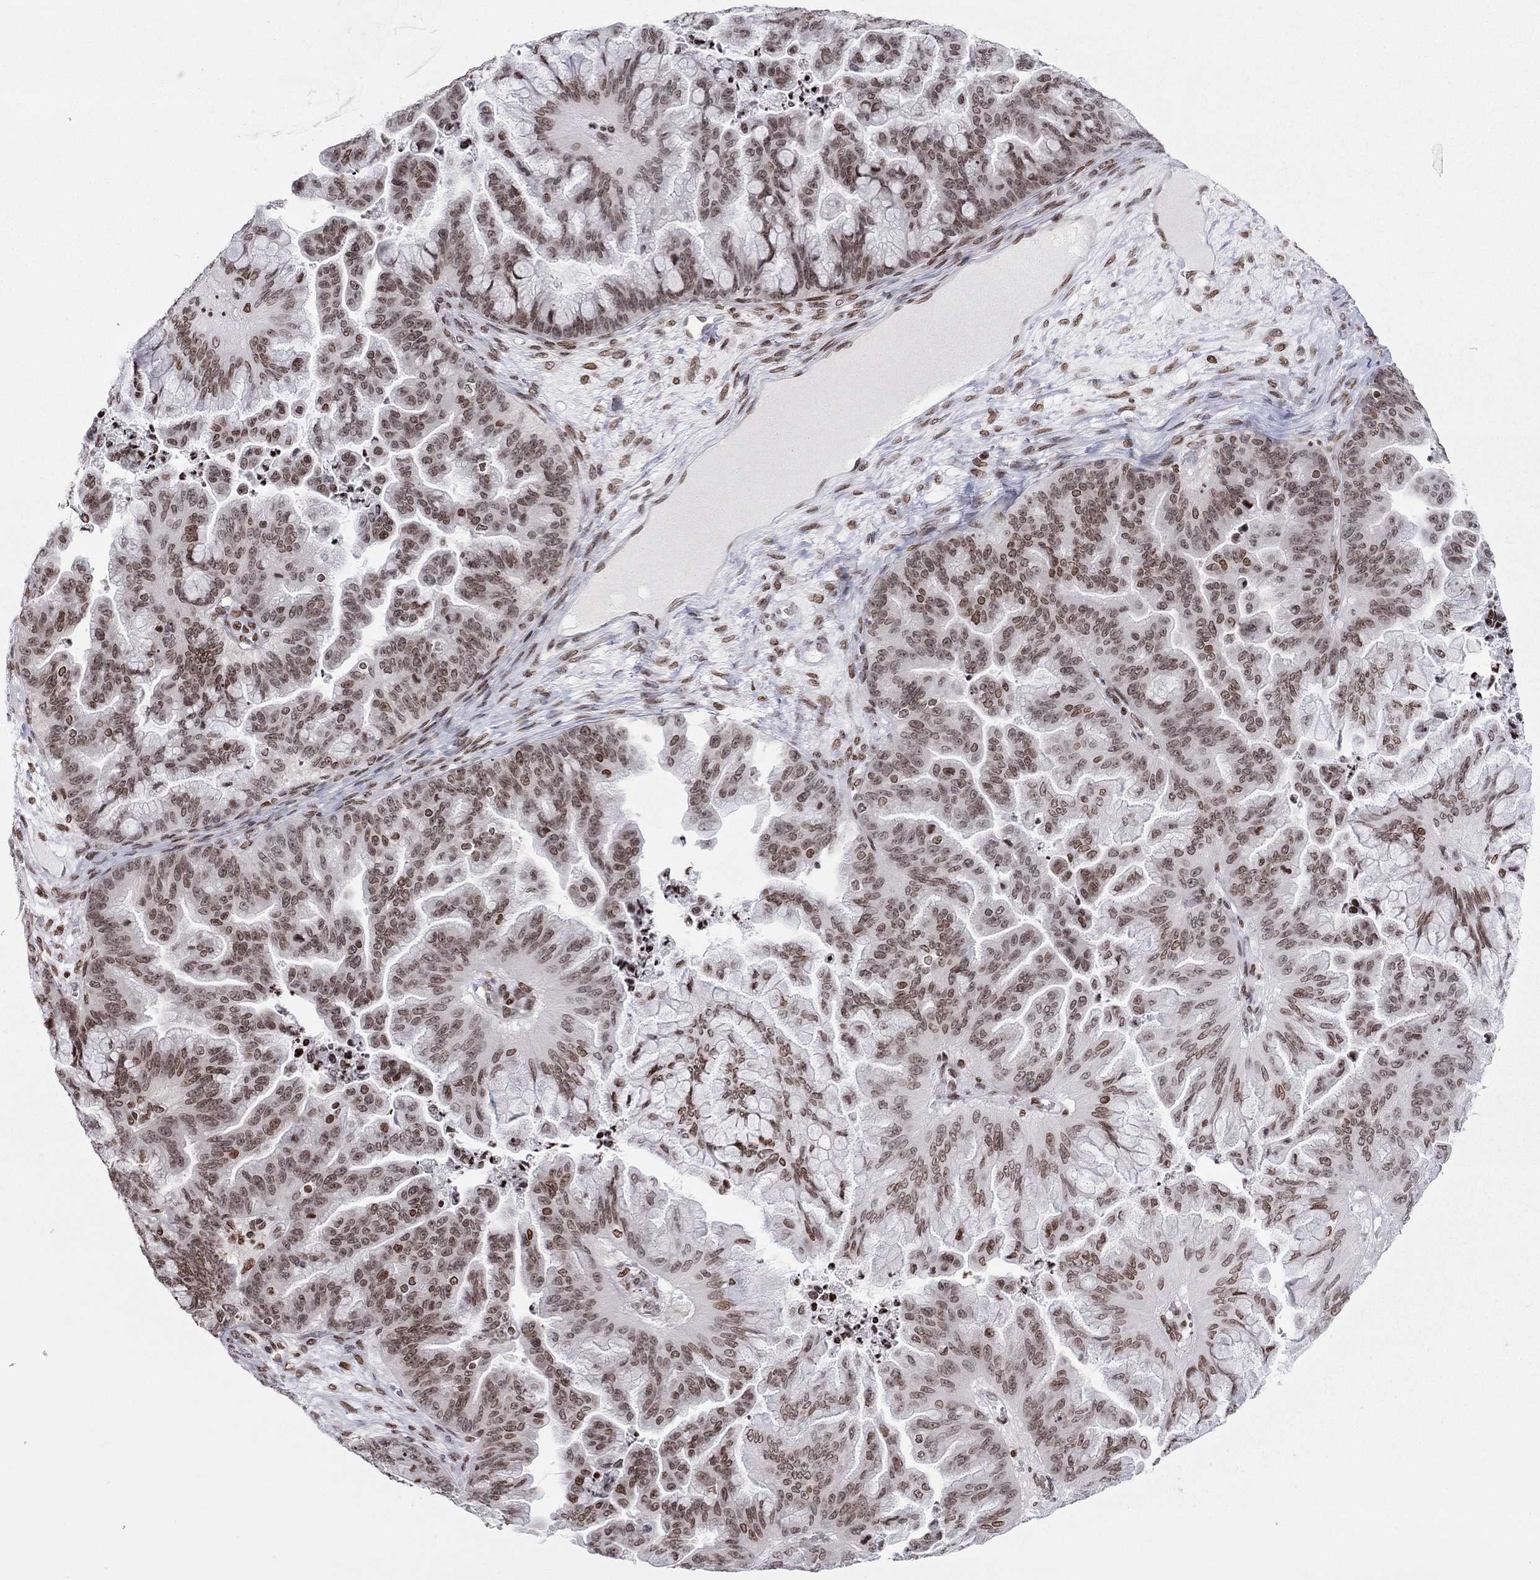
{"staining": {"intensity": "moderate", "quantity": "25%-75%", "location": "nuclear"}, "tissue": "ovarian cancer", "cell_type": "Tumor cells", "image_type": "cancer", "snomed": [{"axis": "morphology", "description": "Cystadenocarcinoma, mucinous, NOS"}, {"axis": "topography", "description": "Ovary"}], "caption": "Immunohistochemical staining of ovarian mucinous cystadenocarcinoma reveals moderate nuclear protein staining in approximately 25%-75% of tumor cells.", "gene": "H2AX", "patient": {"sex": "female", "age": 67}}